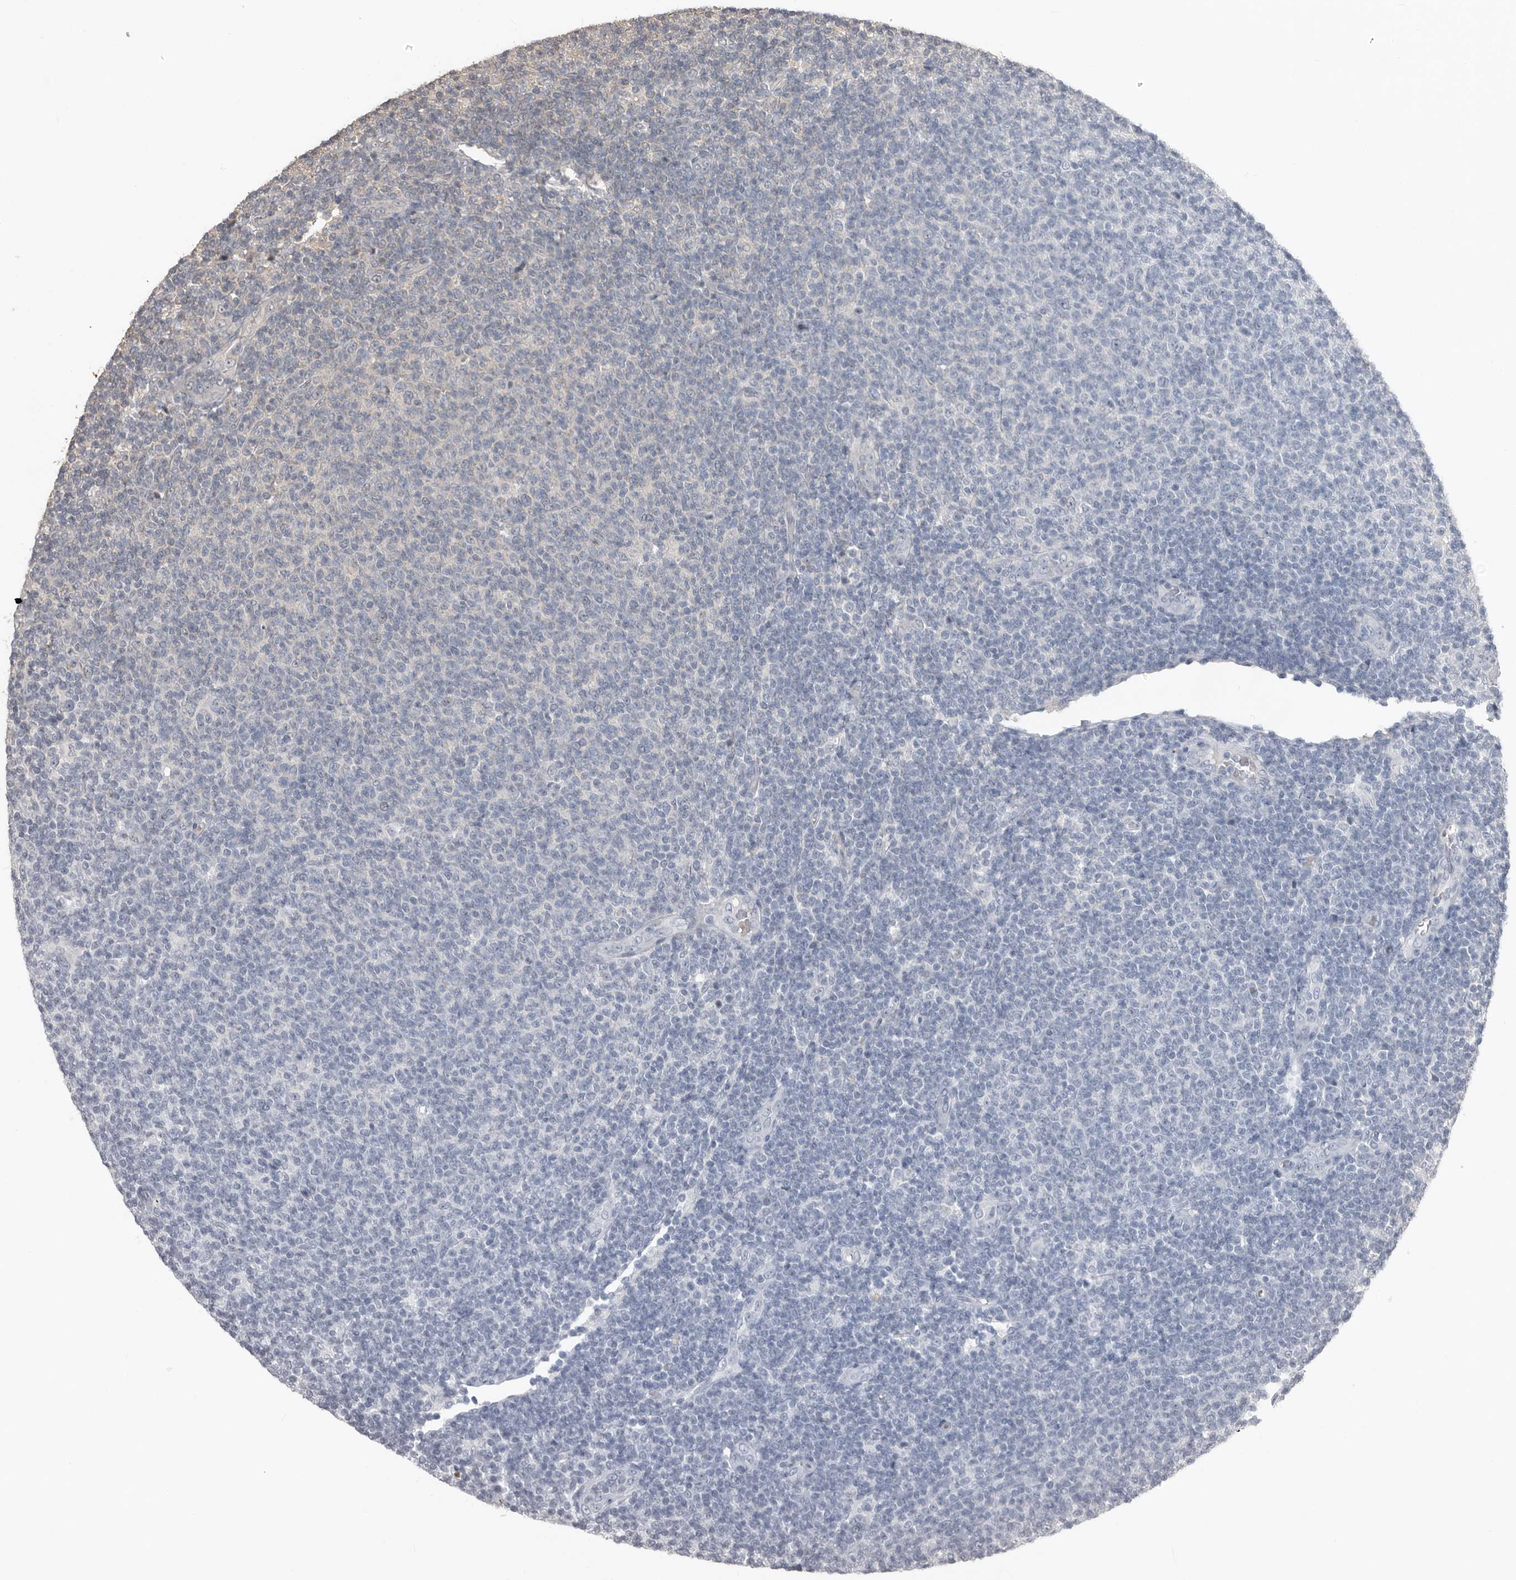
{"staining": {"intensity": "negative", "quantity": "none", "location": "none"}, "tissue": "lymphoma", "cell_type": "Tumor cells", "image_type": "cancer", "snomed": [{"axis": "morphology", "description": "Malignant lymphoma, non-Hodgkin's type, Low grade"}, {"axis": "topography", "description": "Lymph node"}], "caption": "Lymphoma was stained to show a protein in brown. There is no significant positivity in tumor cells.", "gene": "BAMBI", "patient": {"sex": "male", "age": 66}}